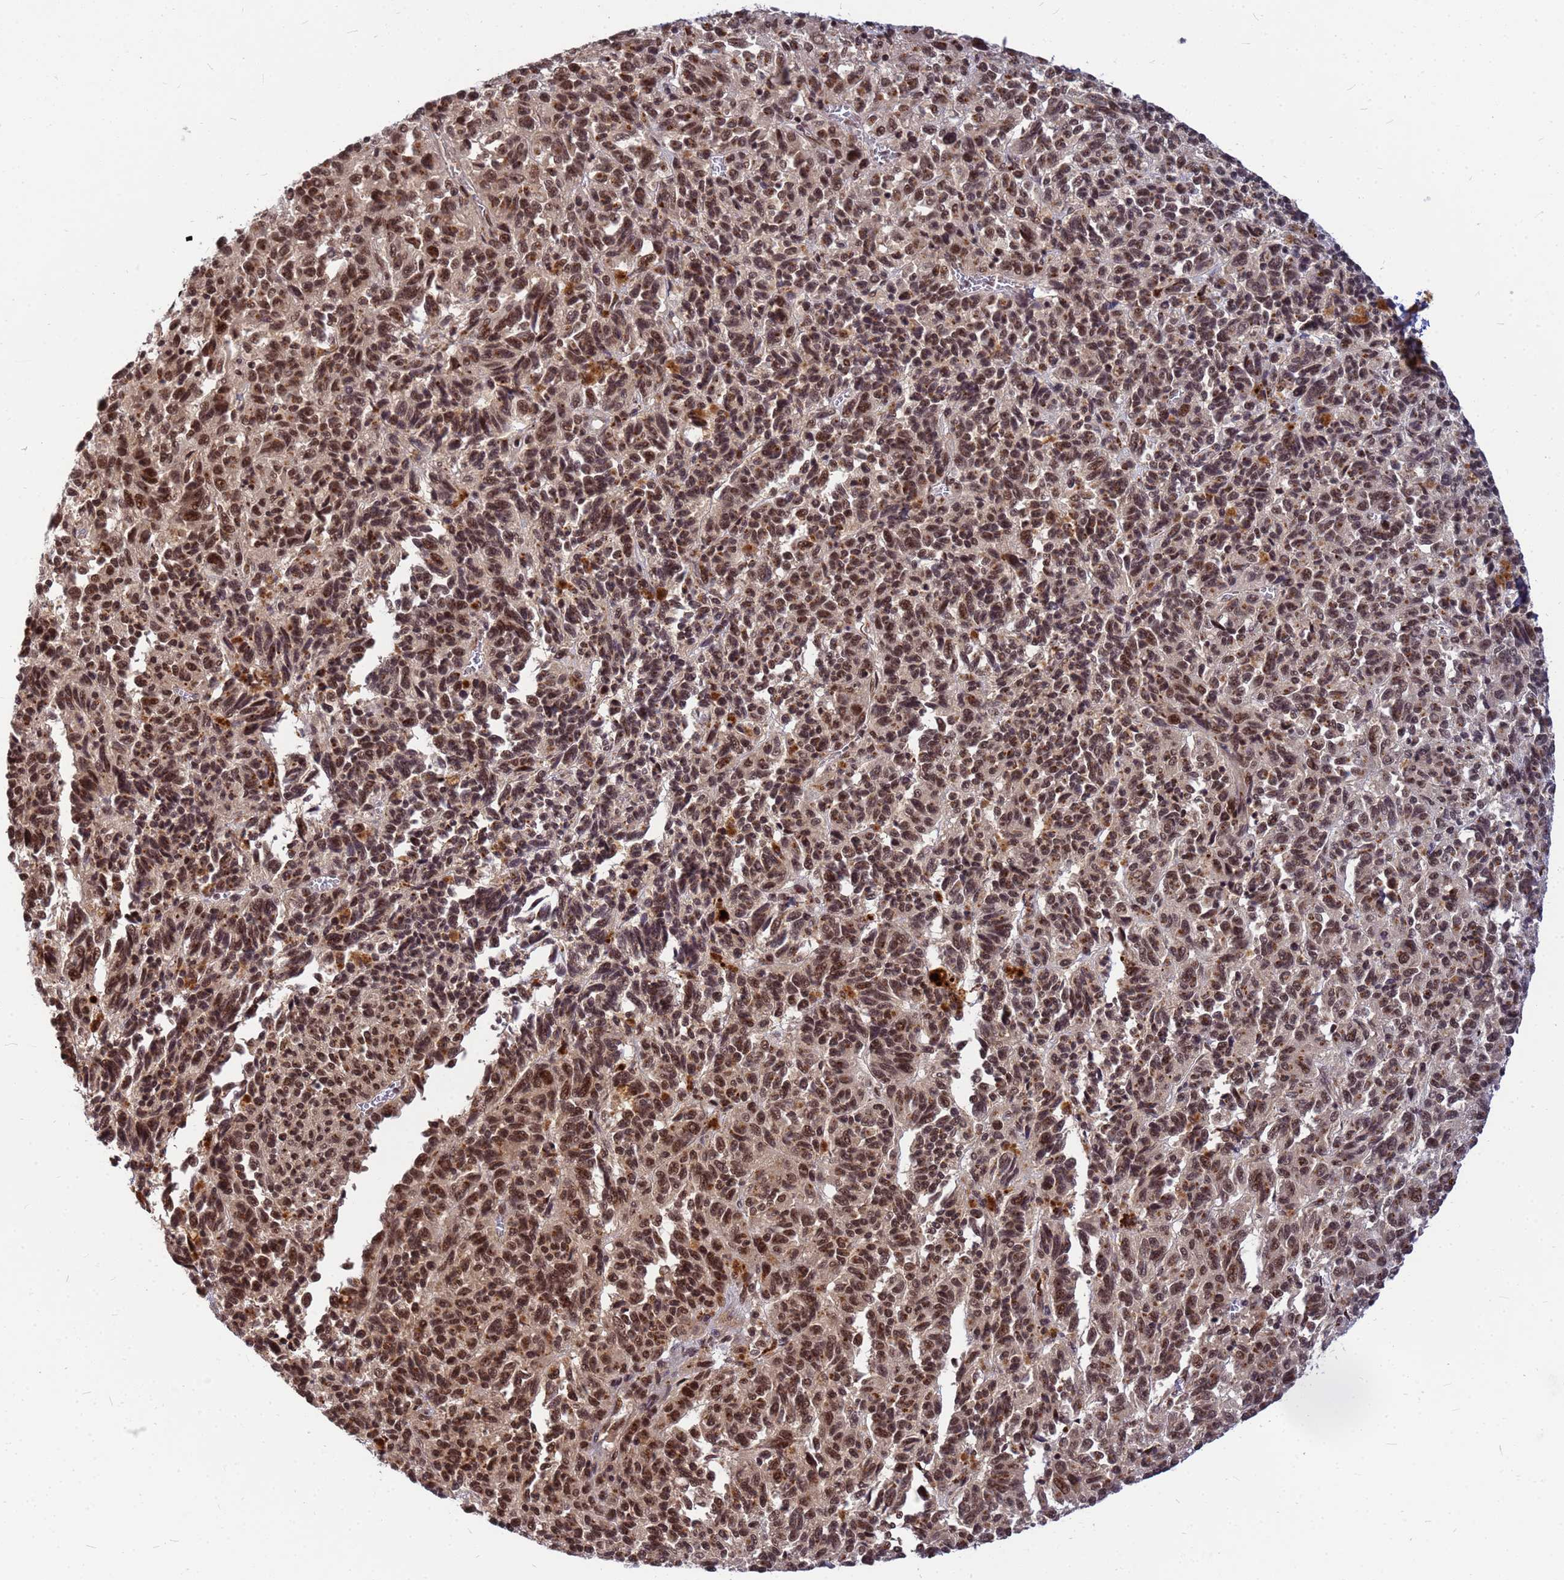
{"staining": {"intensity": "strong", "quantity": ">75%", "location": "cytoplasmic/membranous,nuclear"}, "tissue": "melanoma", "cell_type": "Tumor cells", "image_type": "cancer", "snomed": [{"axis": "morphology", "description": "Malignant melanoma, Metastatic site"}, {"axis": "topography", "description": "Lung"}], "caption": "DAB (3,3'-diaminobenzidine) immunohistochemical staining of melanoma displays strong cytoplasmic/membranous and nuclear protein positivity in approximately >75% of tumor cells.", "gene": "NCBP2", "patient": {"sex": "male", "age": 64}}